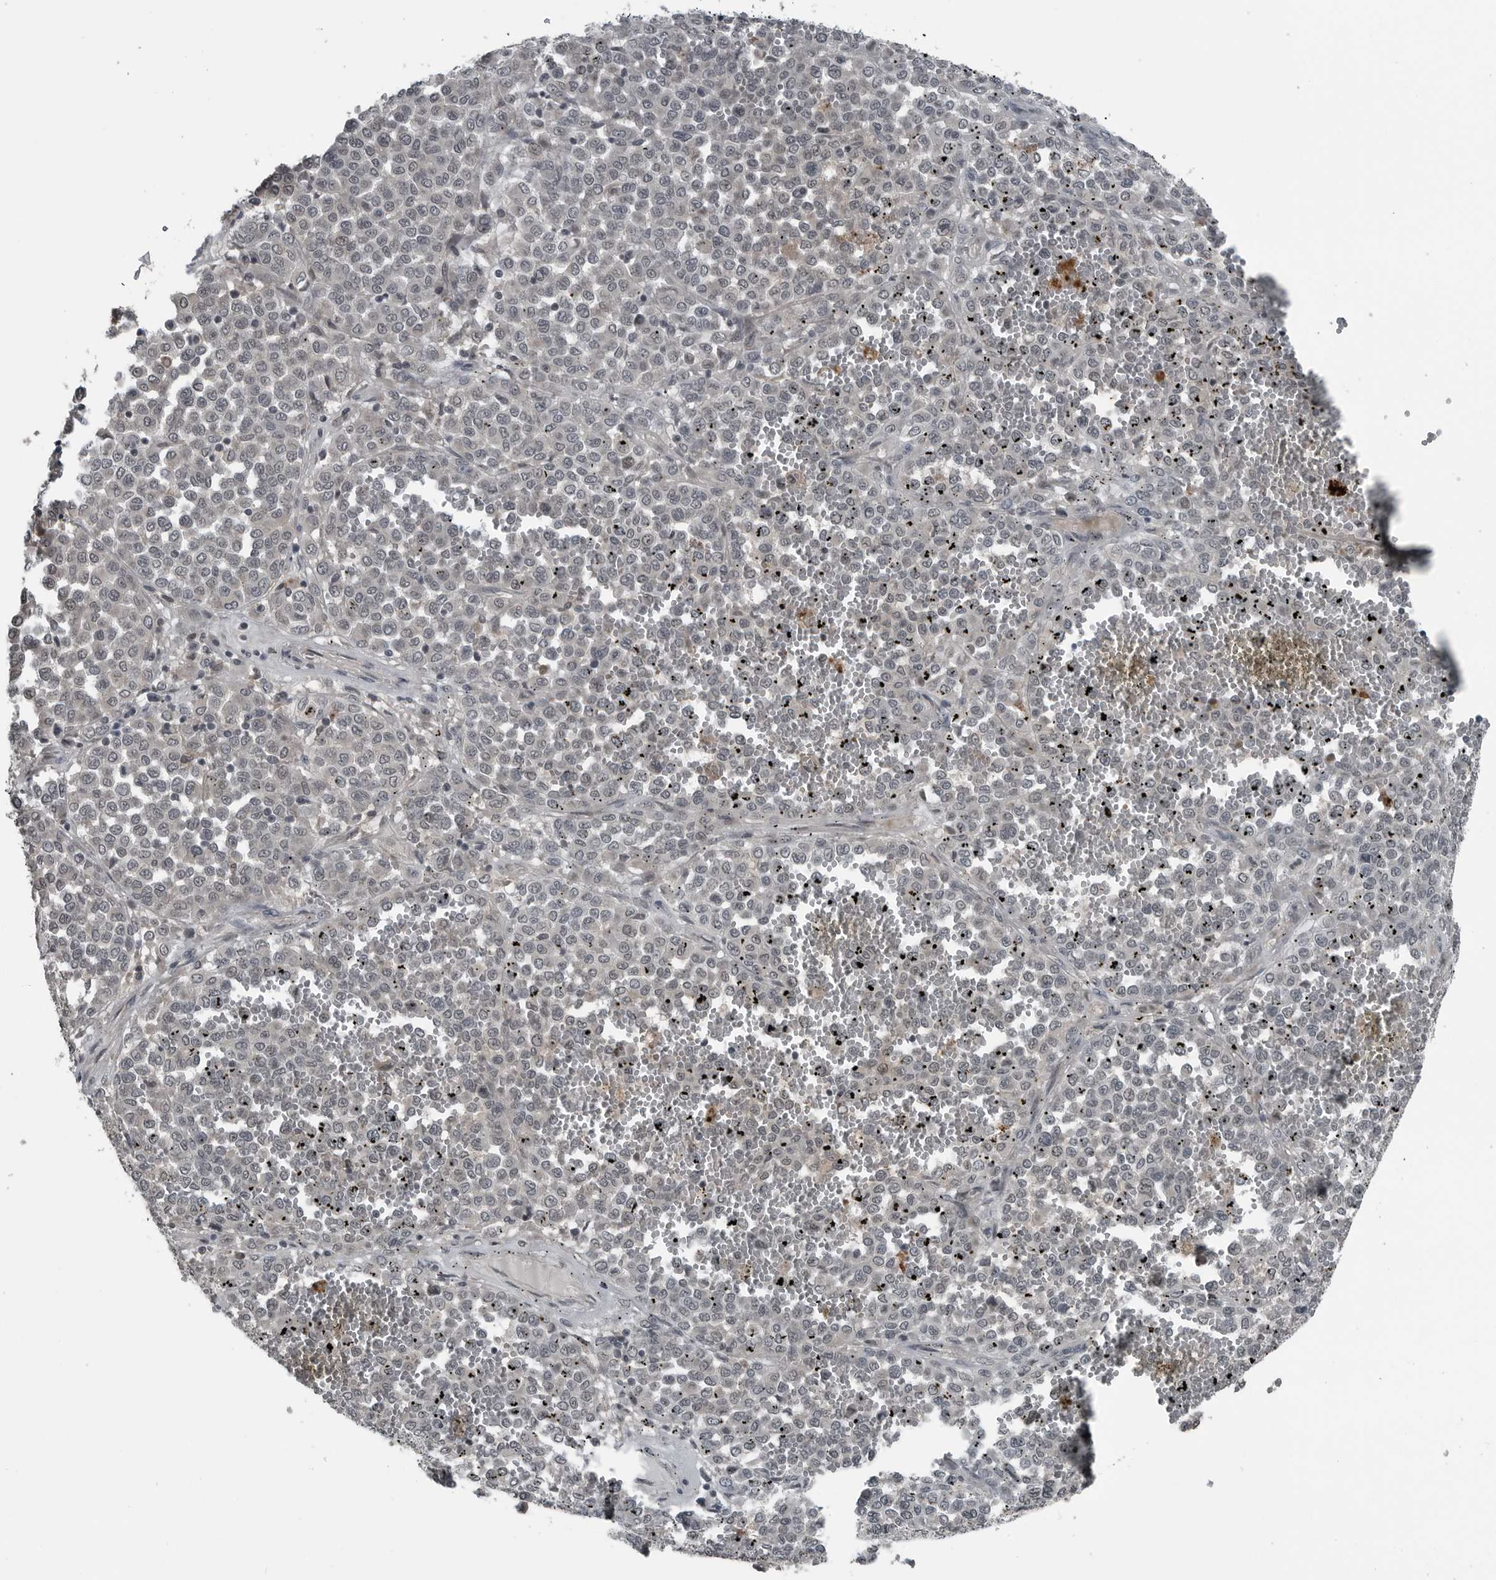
{"staining": {"intensity": "negative", "quantity": "none", "location": "none"}, "tissue": "melanoma", "cell_type": "Tumor cells", "image_type": "cancer", "snomed": [{"axis": "morphology", "description": "Malignant melanoma, Metastatic site"}, {"axis": "topography", "description": "Pancreas"}], "caption": "DAB immunohistochemical staining of human melanoma reveals no significant expression in tumor cells.", "gene": "GAK", "patient": {"sex": "female", "age": 30}}